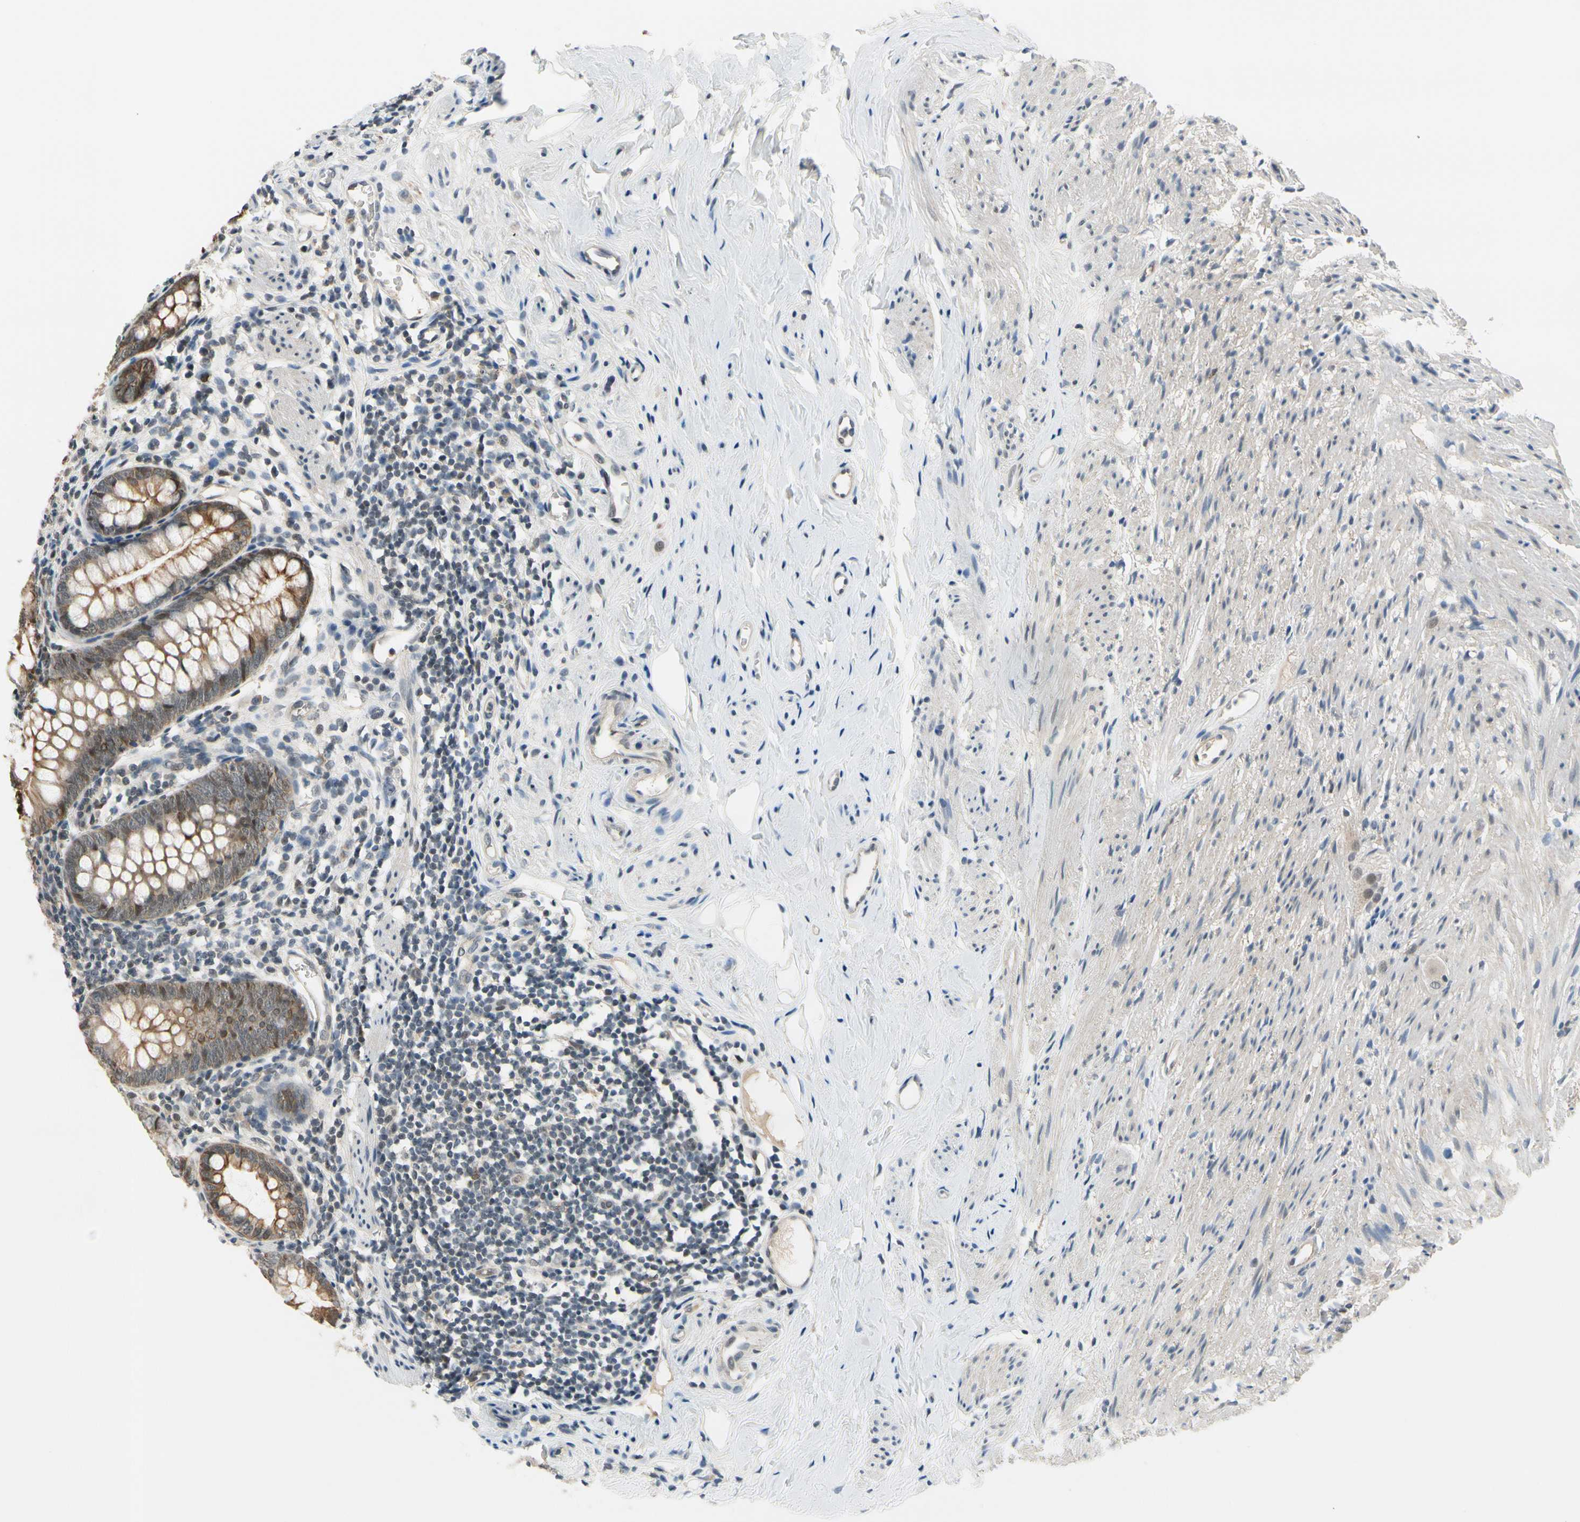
{"staining": {"intensity": "strong", "quantity": ">75%", "location": "cytoplasmic/membranous"}, "tissue": "appendix", "cell_type": "Glandular cells", "image_type": "normal", "snomed": [{"axis": "morphology", "description": "Normal tissue, NOS"}, {"axis": "topography", "description": "Appendix"}], "caption": "A high-resolution micrograph shows immunohistochemistry (IHC) staining of unremarkable appendix, which demonstrates strong cytoplasmic/membranous staining in approximately >75% of glandular cells.", "gene": "TAF12", "patient": {"sex": "female", "age": 77}}